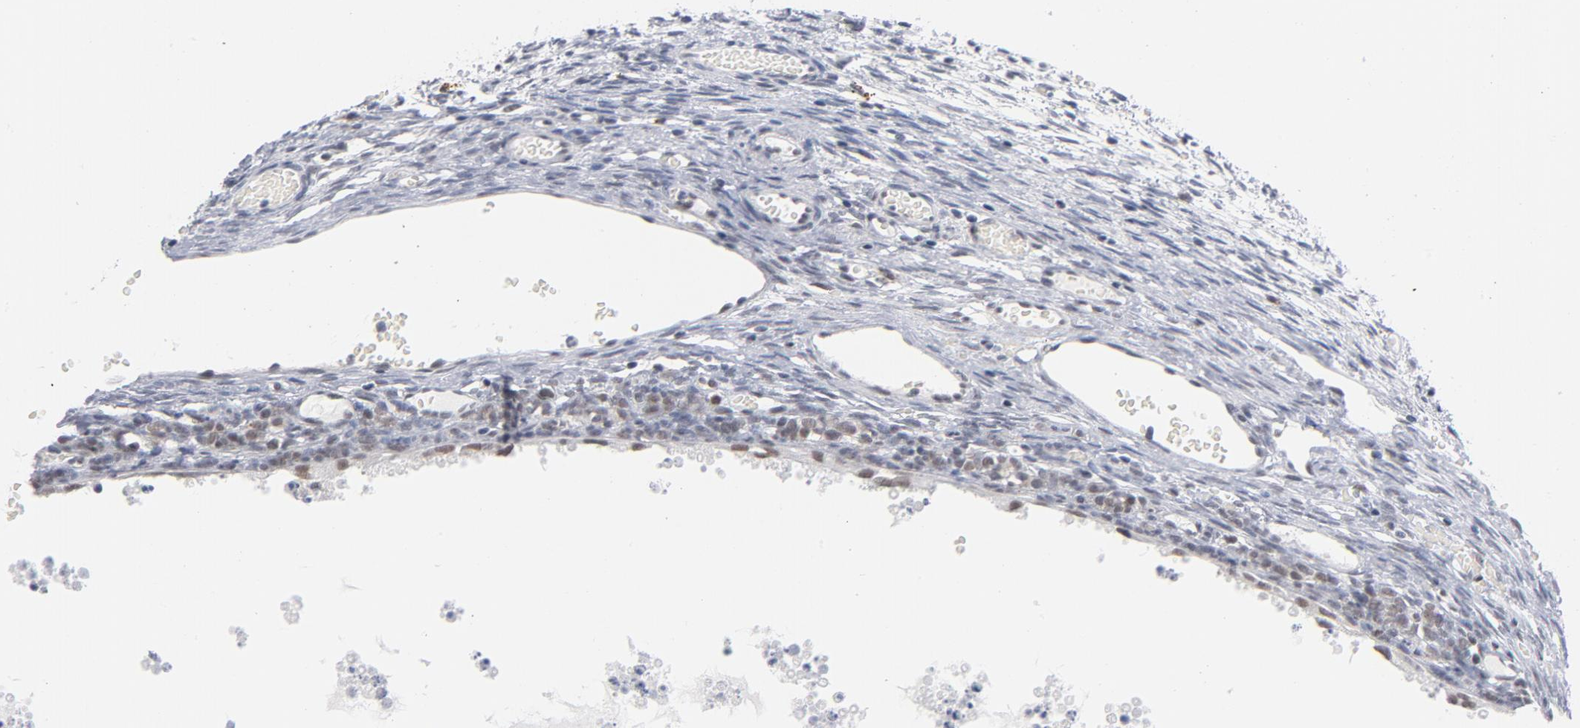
{"staining": {"intensity": "moderate", "quantity": "25%-75%", "location": "nuclear"}, "tissue": "ovary", "cell_type": "Follicle cells", "image_type": "normal", "snomed": [{"axis": "morphology", "description": "Normal tissue, NOS"}, {"axis": "topography", "description": "Ovary"}], "caption": "Ovary stained with immunohistochemistry displays moderate nuclear staining in about 25%-75% of follicle cells.", "gene": "BAP1", "patient": {"sex": "female", "age": 35}}